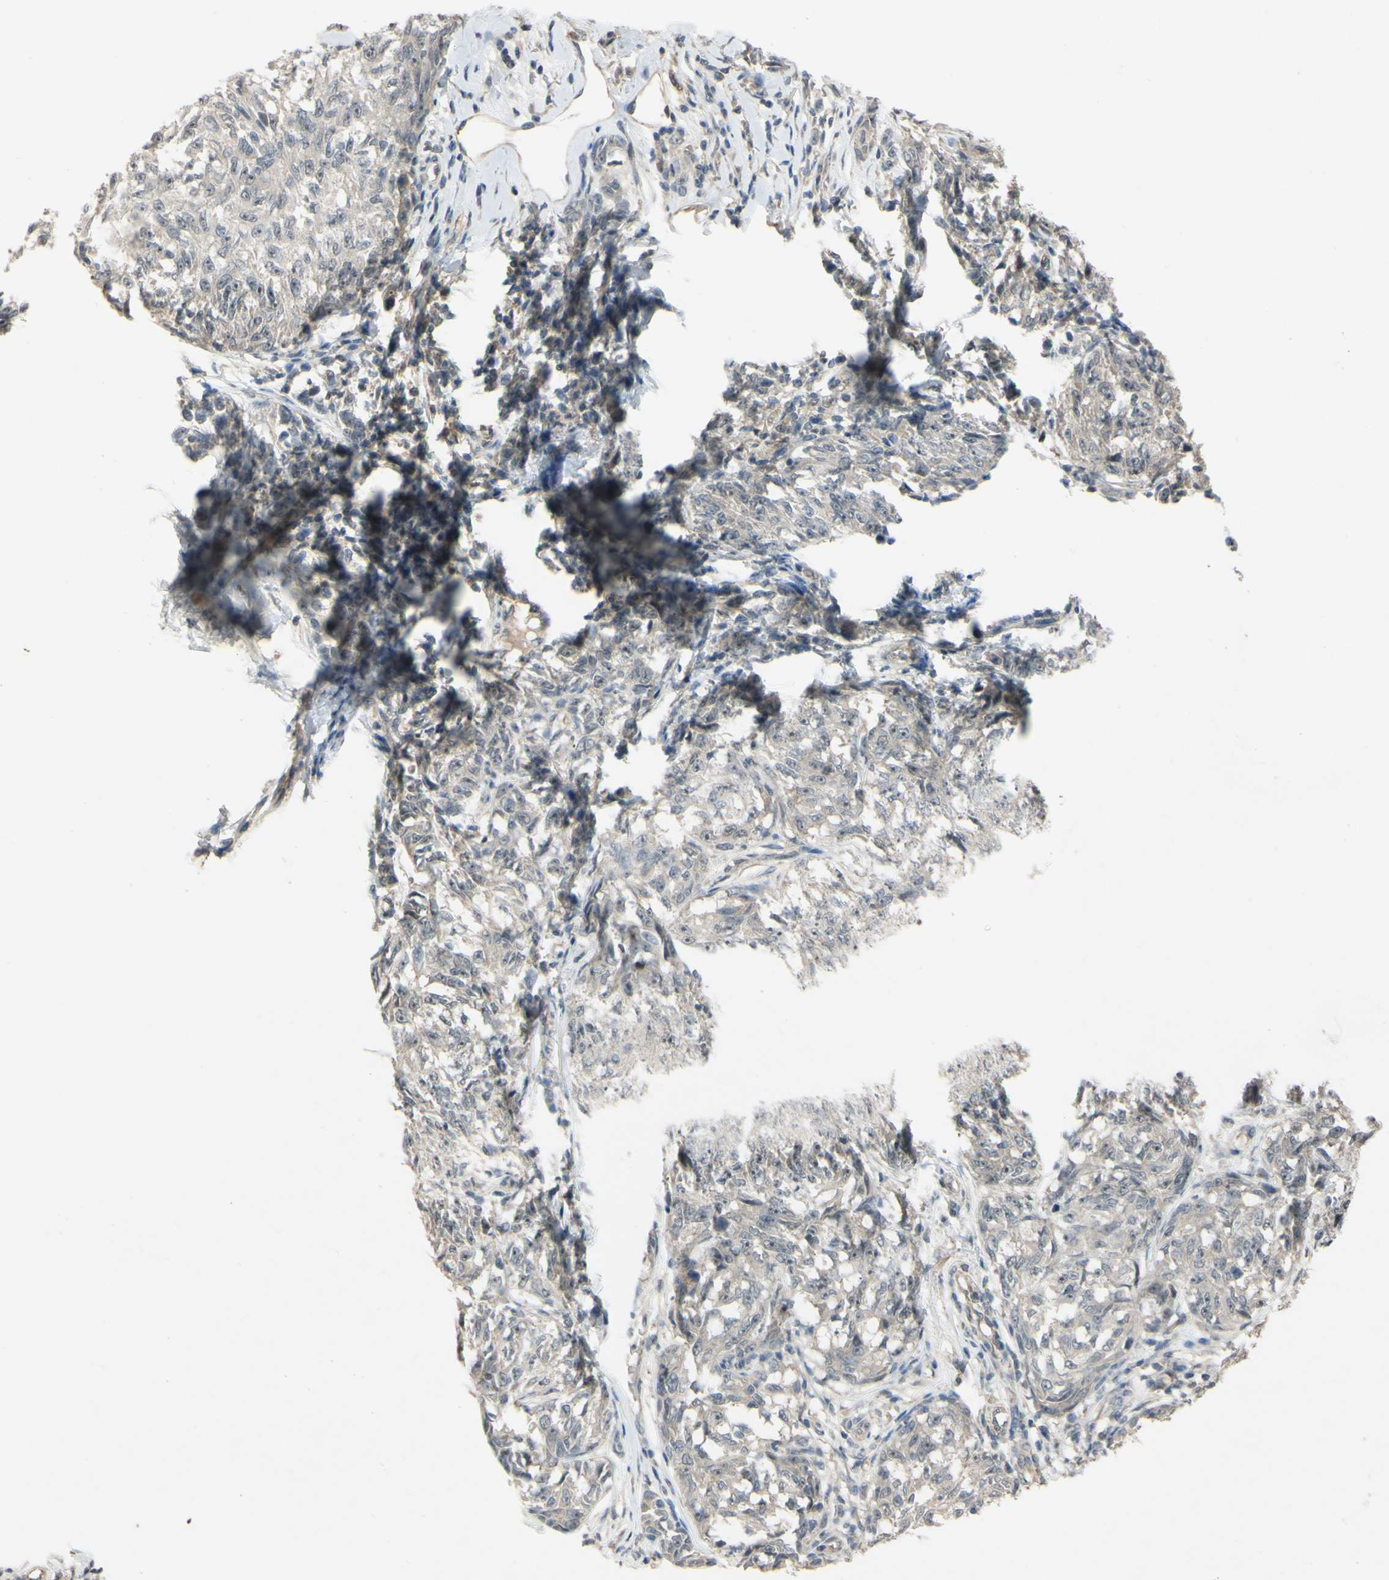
{"staining": {"intensity": "negative", "quantity": "none", "location": "none"}, "tissue": "melanoma", "cell_type": "Tumor cells", "image_type": "cancer", "snomed": [{"axis": "morphology", "description": "Malignant melanoma, NOS"}, {"axis": "topography", "description": "Skin"}], "caption": "Immunohistochemical staining of malignant melanoma exhibits no significant positivity in tumor cells.", "gene": "ALK", "patient": {"sex": "female", "age": 64}}